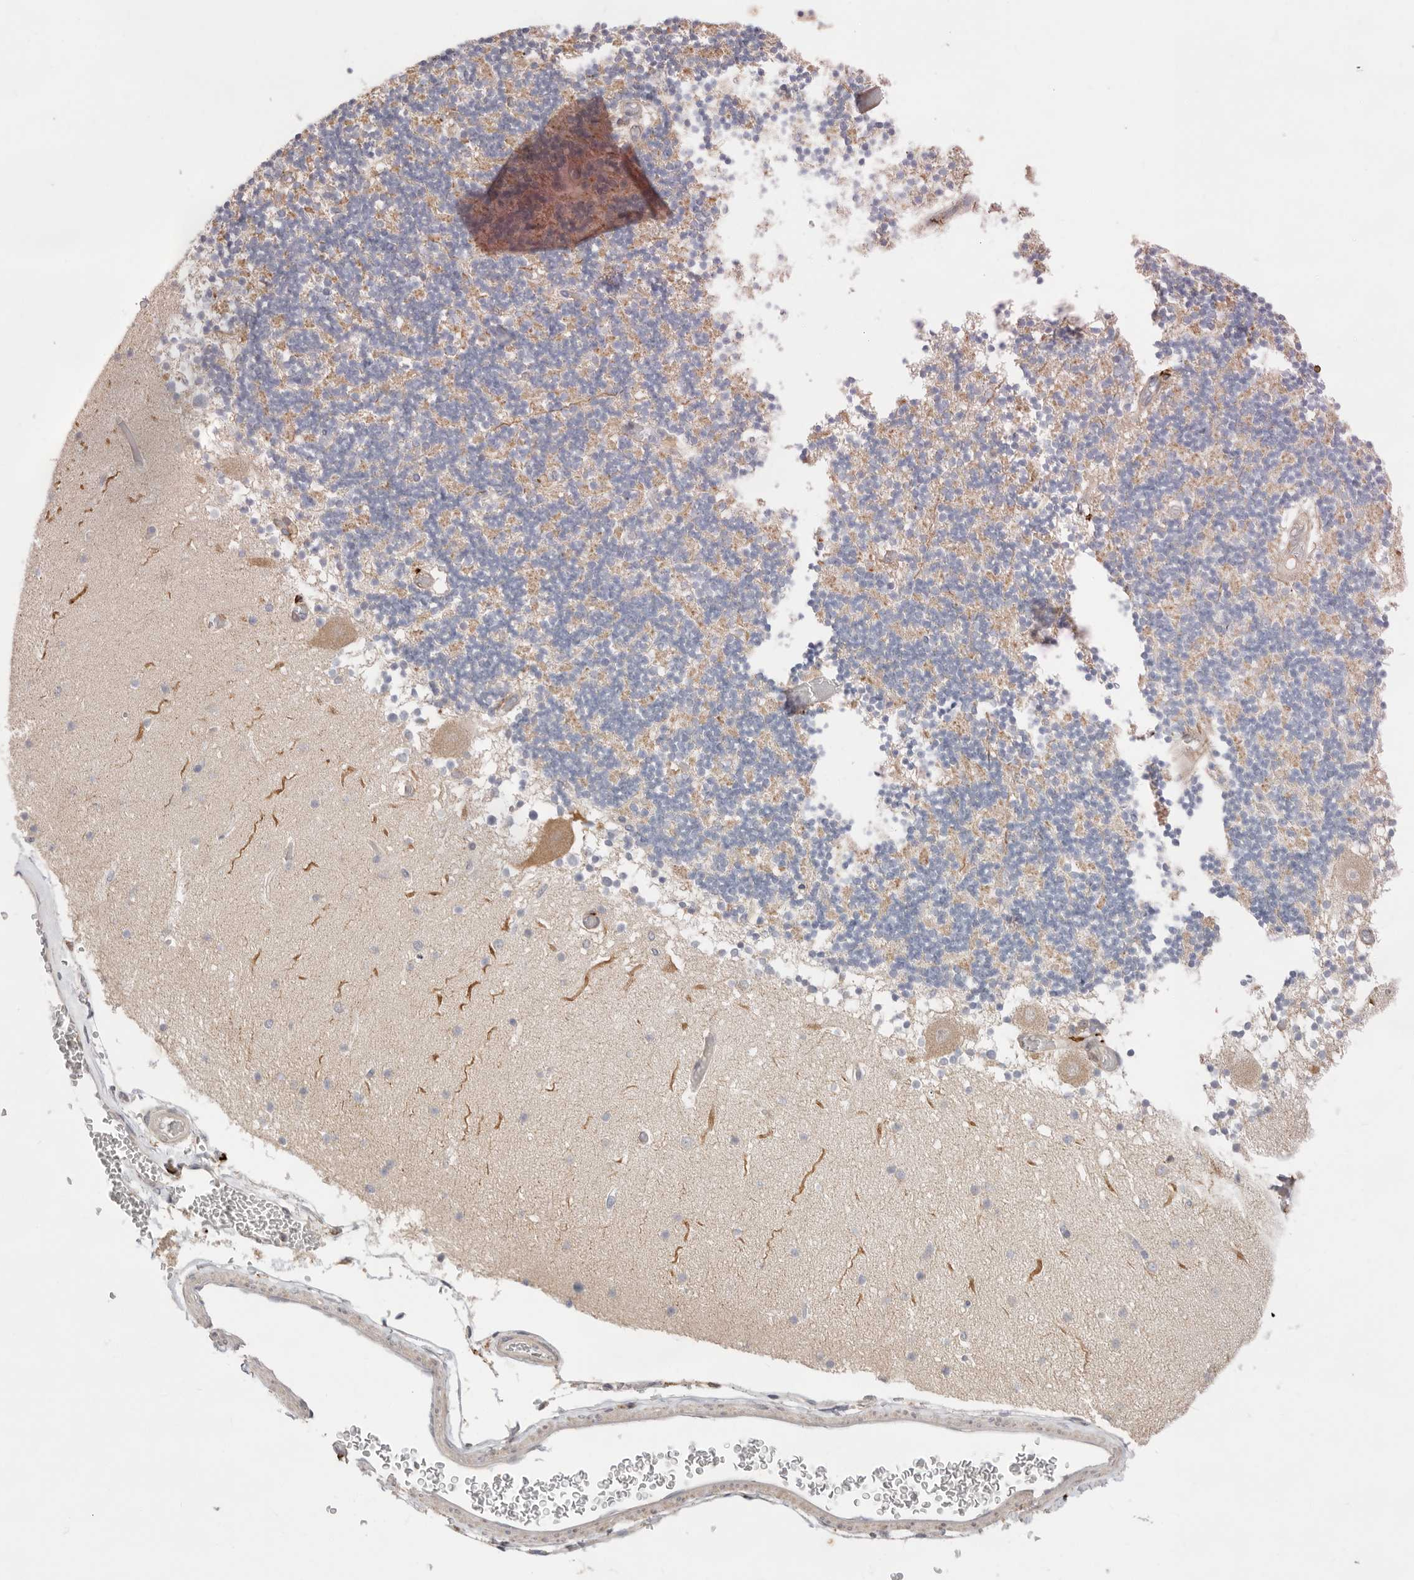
{"staining": {"intensity": "weak", "quantity": "25%-75%", "location": "cytoplasmic/membranous"}, "tissue": "cerebellum", "cell_type": "Cells in granular layer", "image_type": "normal", "snomed": [{"axis": "morphology", "description": "Normal tissue, NOS"}, {"axis": "topography", "description": "Cerebellum"}], "caption": "Immunohistochemistry (IHC) (DAB (3,3'-diaminobenzidine)) staining of benign cerebellum exhibits weak cytoplasmic/membranous protein expression in about 25%-75% of cells in granular layer.", "gene": "USH1C", "patient": {"sex": "female", "age": 28}}